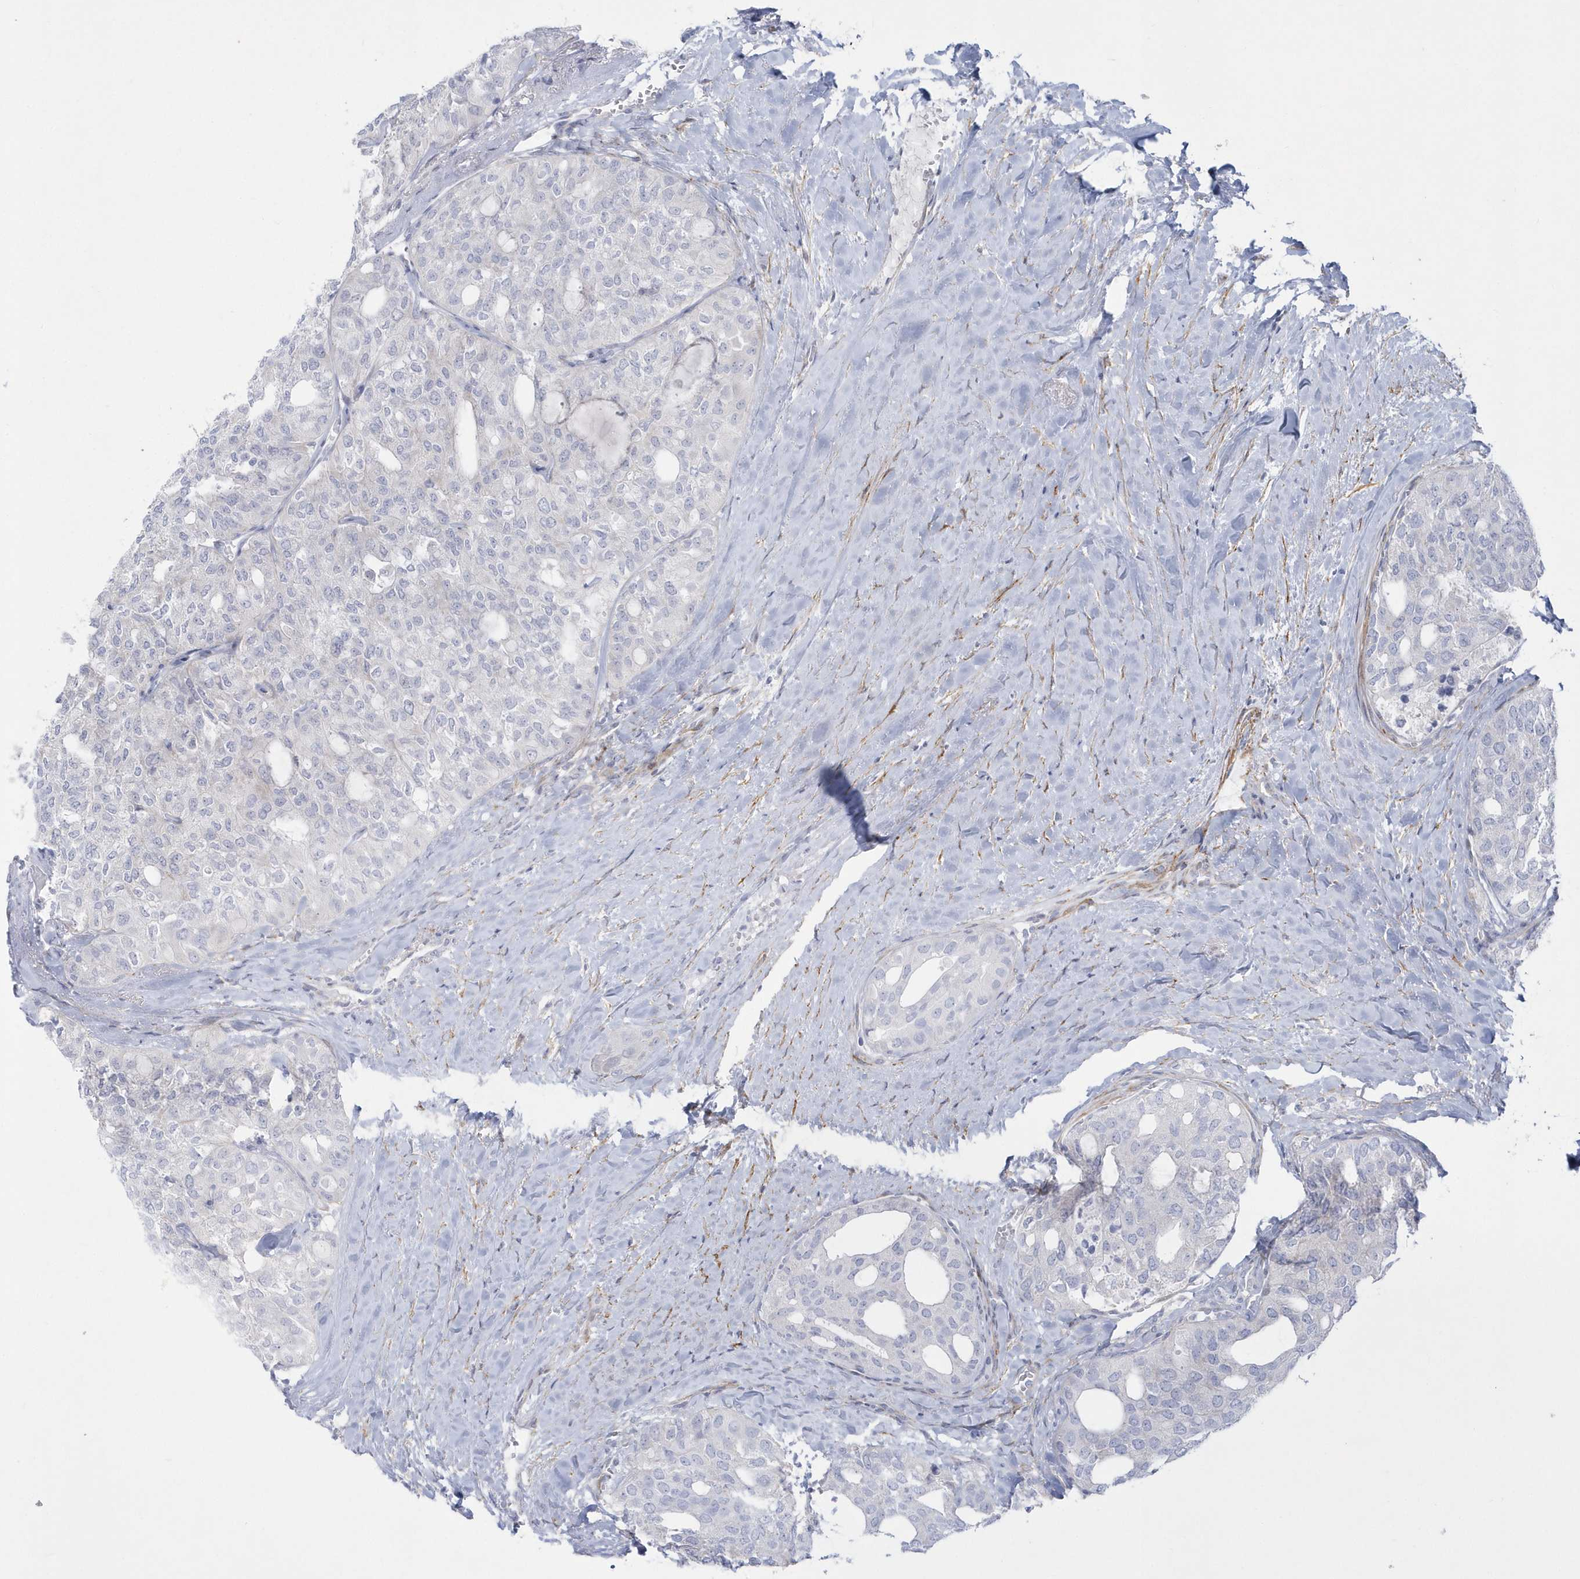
{"staining": {"intensity": "negative", "quantity": "none", "location": "none"}, "tissue": "thyroid cancer", "cell_type": "Tumor cells", "image_type": "cancer", "snomed": [{"axis": "morphology", "description": "Follicular adenoma carcinoma, NOS"}, {"axis": "topography", "description": "Thyroid gland"}], "caption": "Immunohistochemistry histopathology image of neoplastic tissue: thyroid cancer stained with DAB (3,3'-diaminobenzidine) displays no significant protein expression in tumor cells.", "gene": "WDR27", "patient": {"sex": "male", "age": 75}}